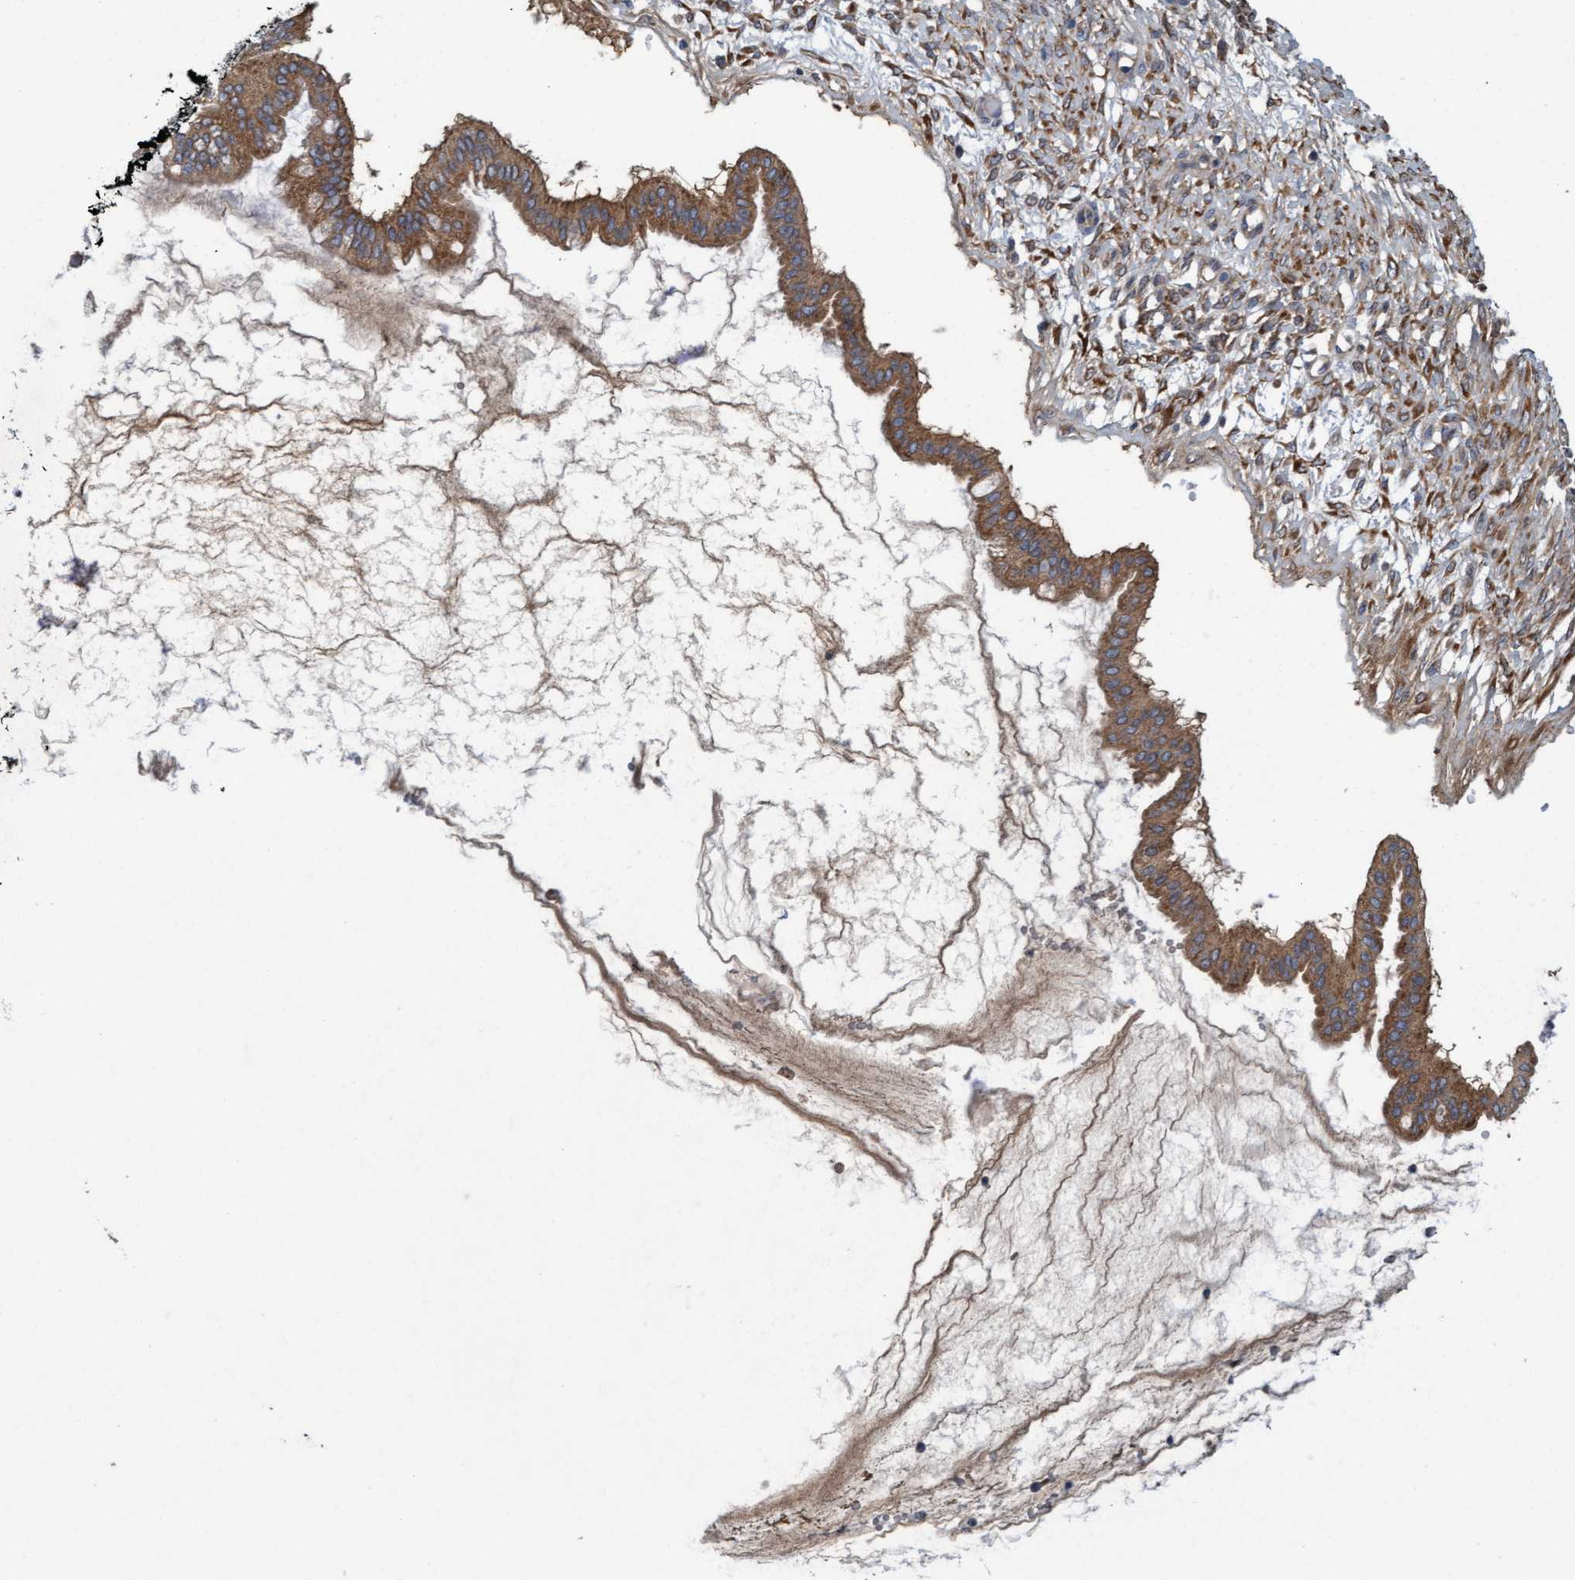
{"staining": {"intensity": "moderate", "quantity": ">75%", "location": "cytoplasmic/membranous"}, "tissue": "ovarian cancer", "cell_type": "Tumor cells", "image_type": "cancer", "snomed": [{"axis": "morphology", "description": "Cystadenocarcinoma, mucinous, NOS"}, {"axis": "topography", "description": "Ovary"}], "caption": "Brown immunohistochemical staining in human ovarian cancer (mucinous cystadenocarcinoma) shows moderate cytoplasmic/membranous expression in about >75% of tumor cells. (DAB (3,3'-diaminobenzidine) IHC, brown staining for protein, blue staining for nuclei).", "gene": "DDHD2", "patient": {"sex": "female", "age": 73}}